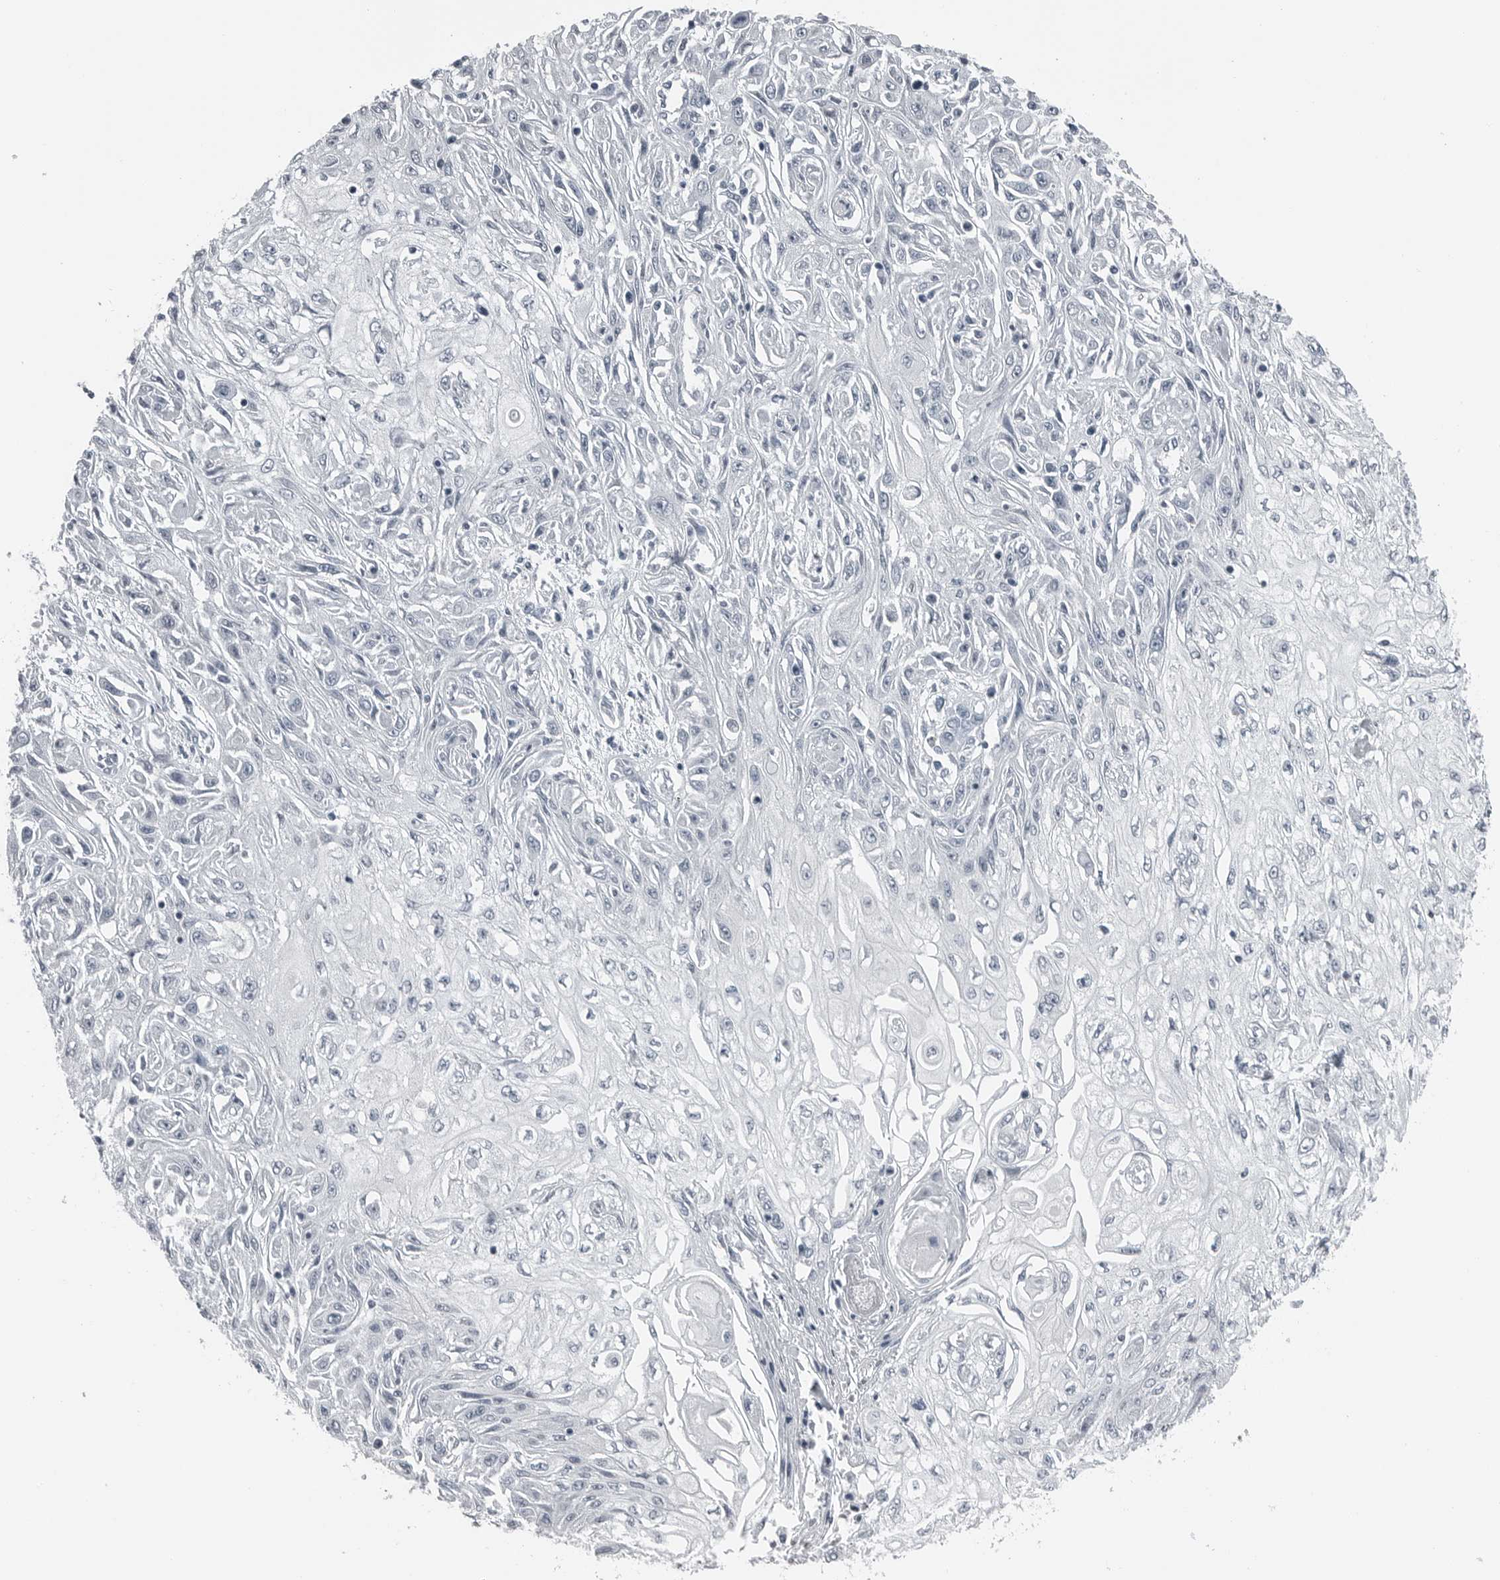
{"staining": {"intensity": "negative", "quantity": "none", "location": "none"}, "tissue": "skin cancer", "cell_type": "Tumor cells", "image_type": "cancer", "snomed": [{"axis": "morphology", "description": "Squamous cell carcinoma, NOS"}, {"axis": "morphology", "description": "Squamous cell carcinoma, metastatic, NOS"}, {"axis": "topography", "description": "Skin"}, {"axis": "topography", "description": "Lymph node"}], "caption": "There is no significant positivity in tumor cells of squamous cell carcinoma (skin).", "gene": "SPINK1", "patient": {"sex": "male", "age": 75}}